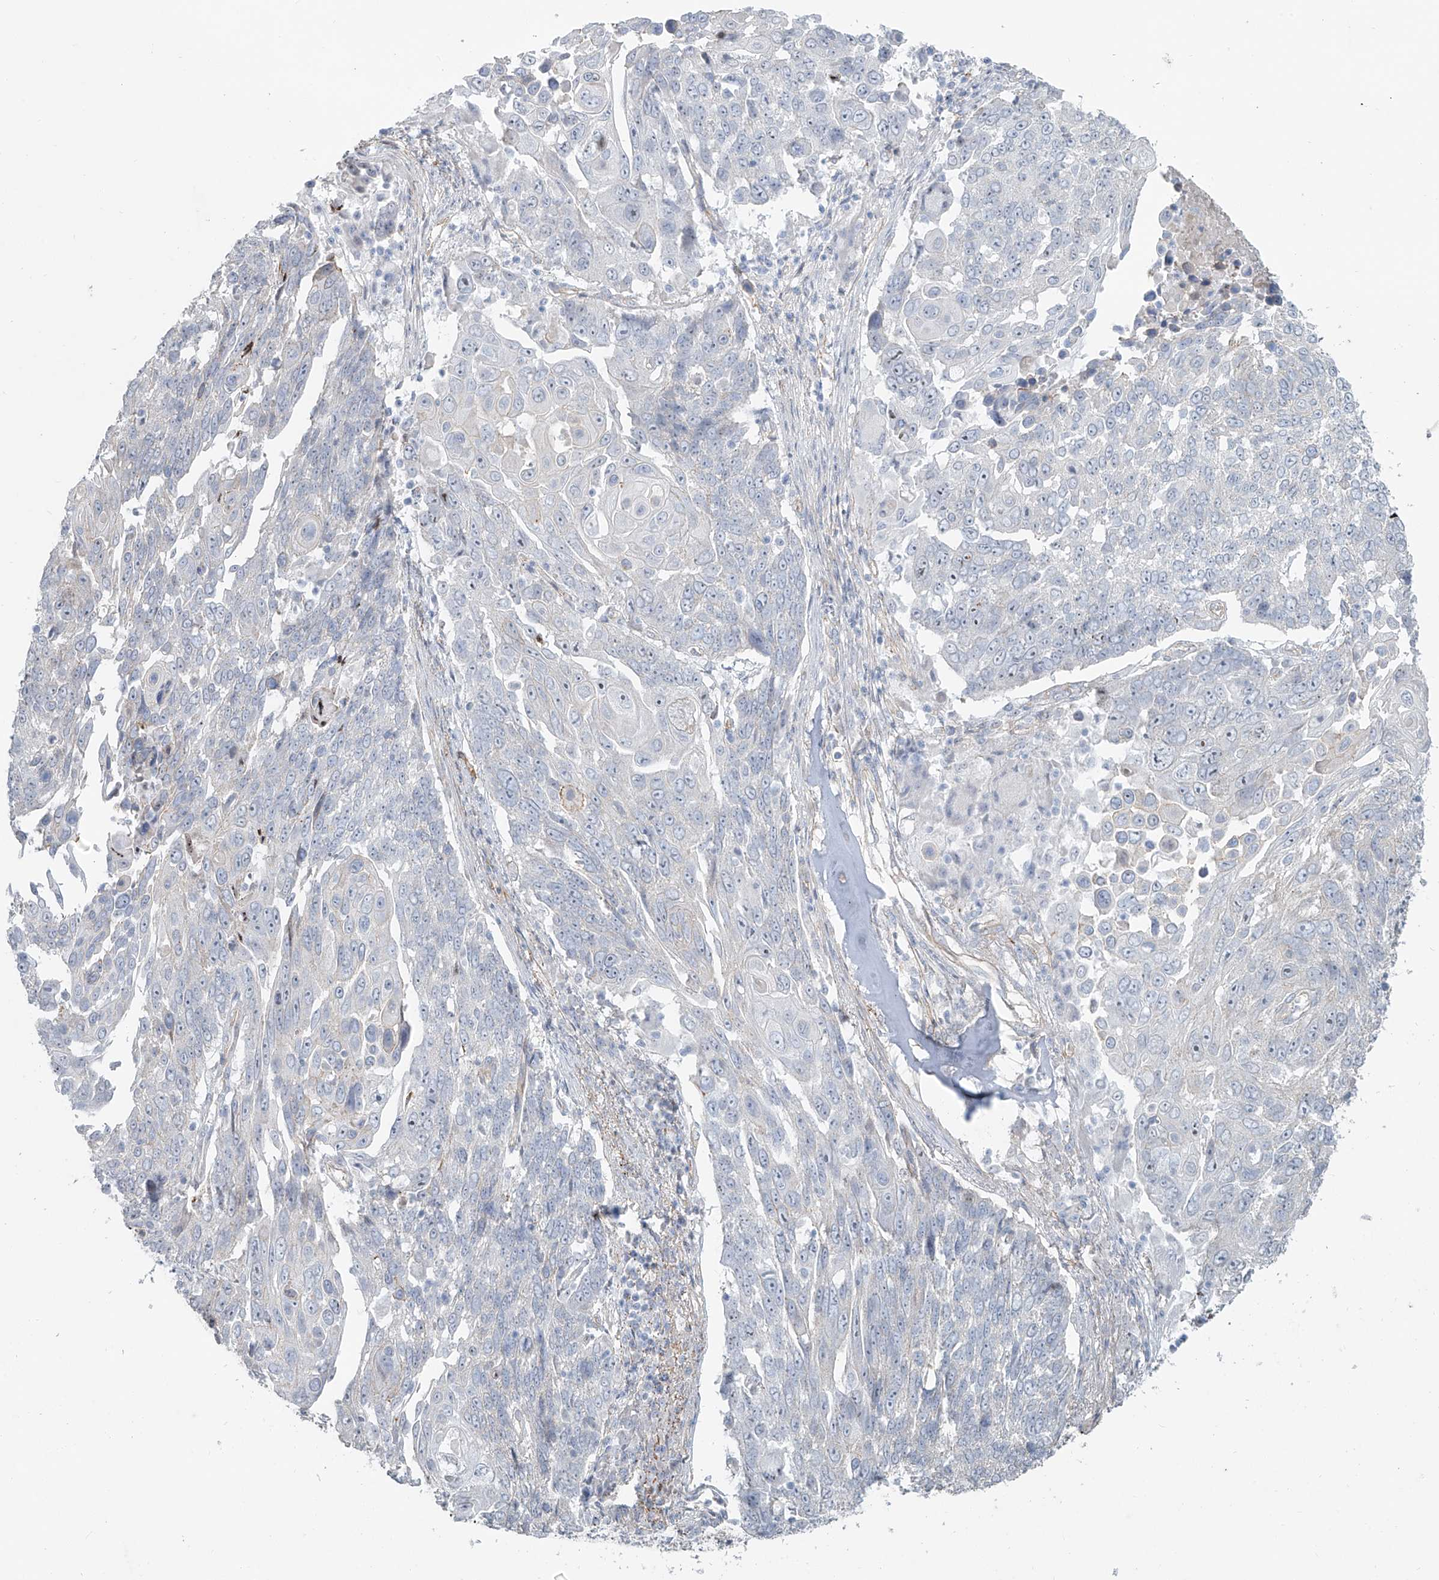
{"staining": {"intensity": "negative", "quantity": "none", "location": "none"}, "tissue": "lung cancer", "cell_type": "Tumor cells", "image_type": "cancer", "snomed": [{"axis": "morphology", "description": "Squamous cell carcinoma, NOS"}, {"axis": "topography", "description": "Lung"}], "caption": "Lung cancer was stained to show a protein in brown. There is no significant staining in tumor cells. The staining is performed using DAB brown chromogen with nuclei counter-stained in using hematoxylin.", "gene": "TUBE1", "patient": {"sex": "male", "age": 66}}